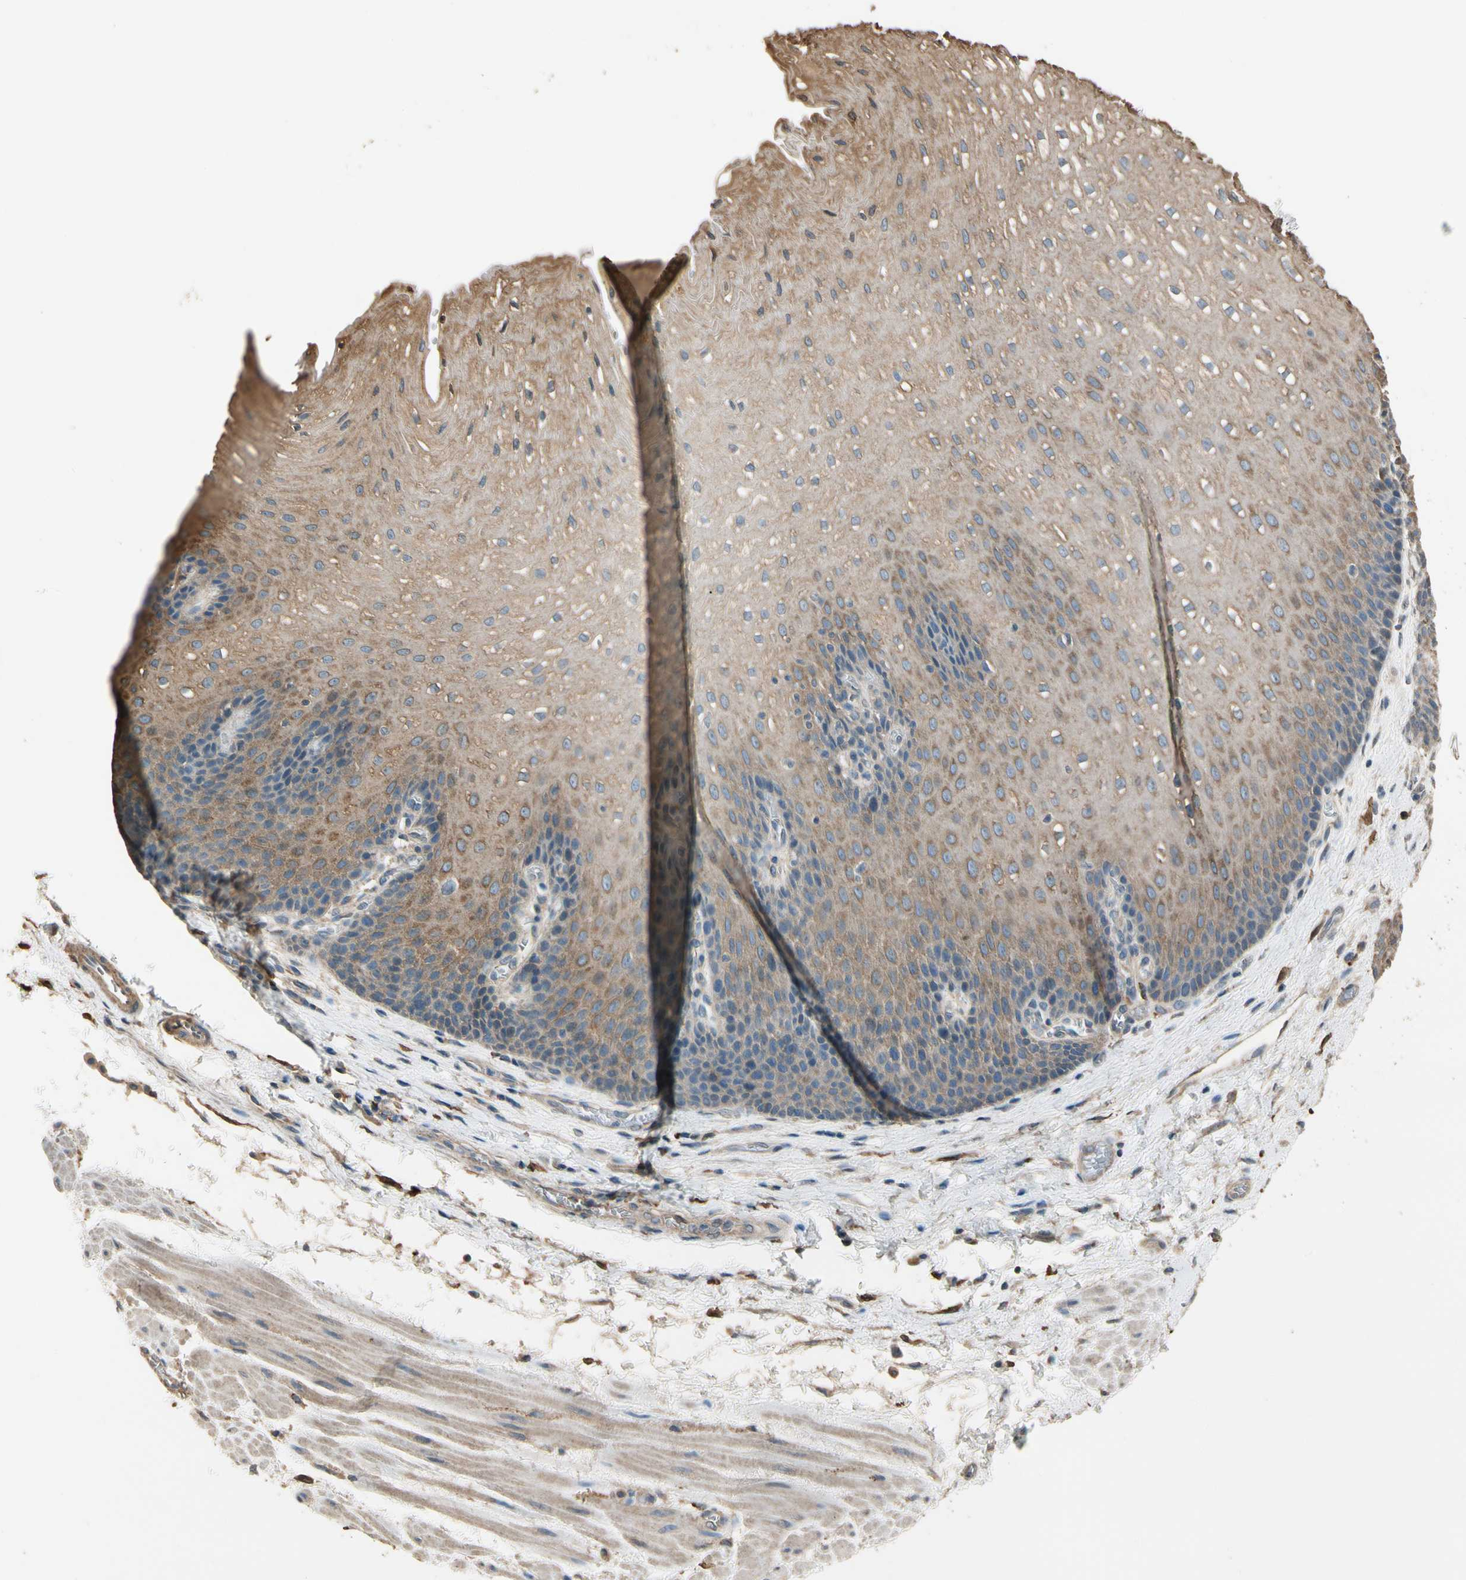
{"staining": {"intensity": "moderate", "quantity": ">75%", "location": "cytoplasmic/membranous"}, "tissue": "esophagus", "cell_type": "Squamous epithelial cells", "image_type": "normal", "snomed": [{"axis": "morphology", "description": "Normal tissue, NOS"}, {"axis": "topography", "description": "Esophagus"}], "caption": "IHC histopathology image of unremarkable esophagus stained for a protein (brown), which displays medium levels of moderate cytoplasmic/membranous staining in approximately >75% of squamous epithelial cells.", "gene": "CDH6", "patient": {"sex": "male", "age": 48}}